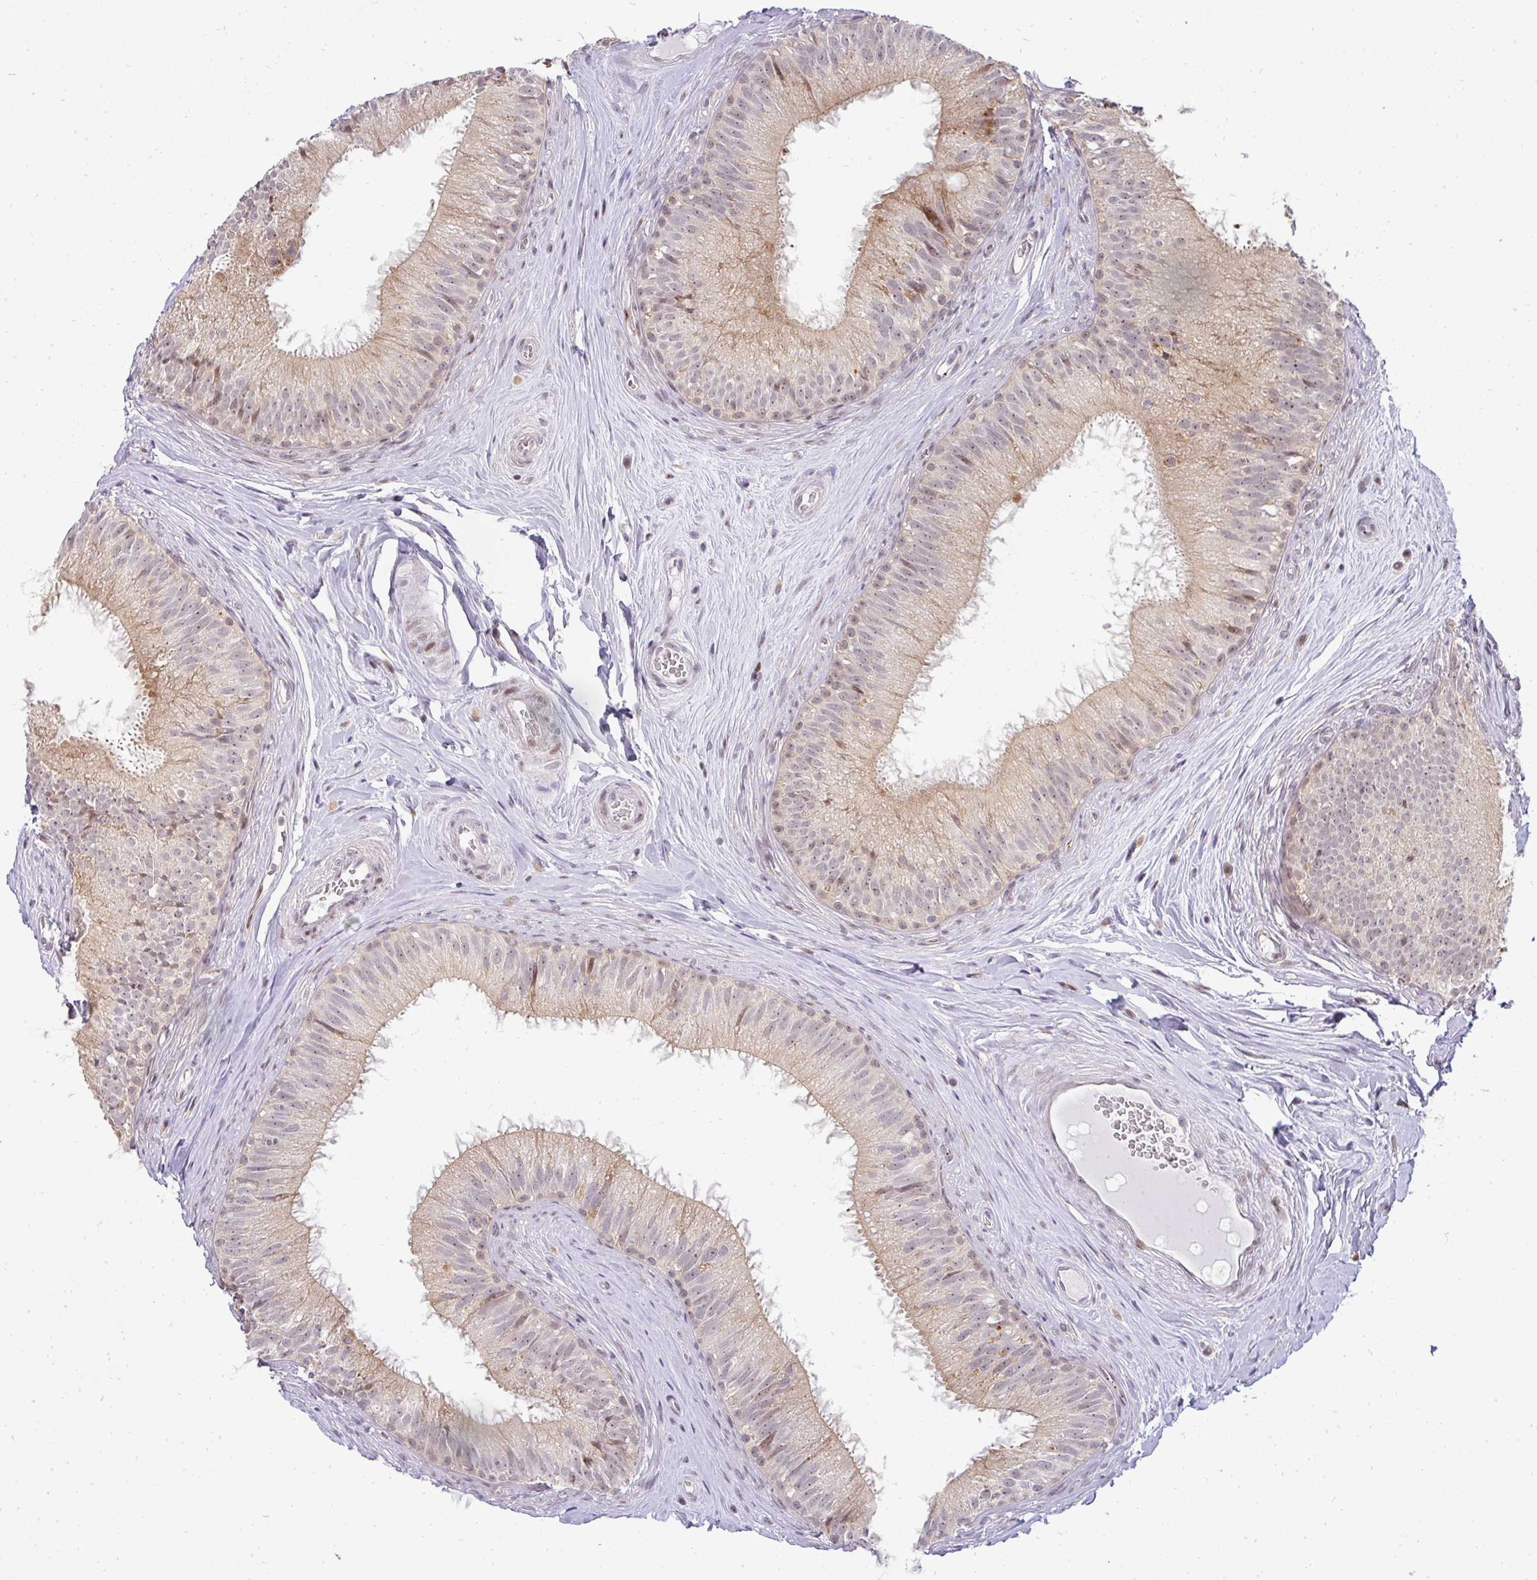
{"staining": {"intensity": "weak", "quantity": "25%-75%", "location": "cytoplasmic/membranous,nuclear"}, "tissue": "epididymis", "cell_type": "Glandular cells", "image_type": "normal", "snomed": [{"axis": "morphology", "description": "Normal tissue, NOS"}, {"axis": "topography", "description": "Epididymis"}], "caption": "DAB (3,3'-diaminobenzidine) immunohistochemical staining of unremarkable epididymis exhibits weak cytoplasmic/membranous,nuclear protein positivity in approximately 25%-75% of glandular cells. (Stains: DAB (3,3'-diaminobenzidine) in brown, nuclei in blue, Microscopy: brightfield microscopy at high magnification).", "gene": "MAZ", "patient": {"sex": "male", "age": 34}}